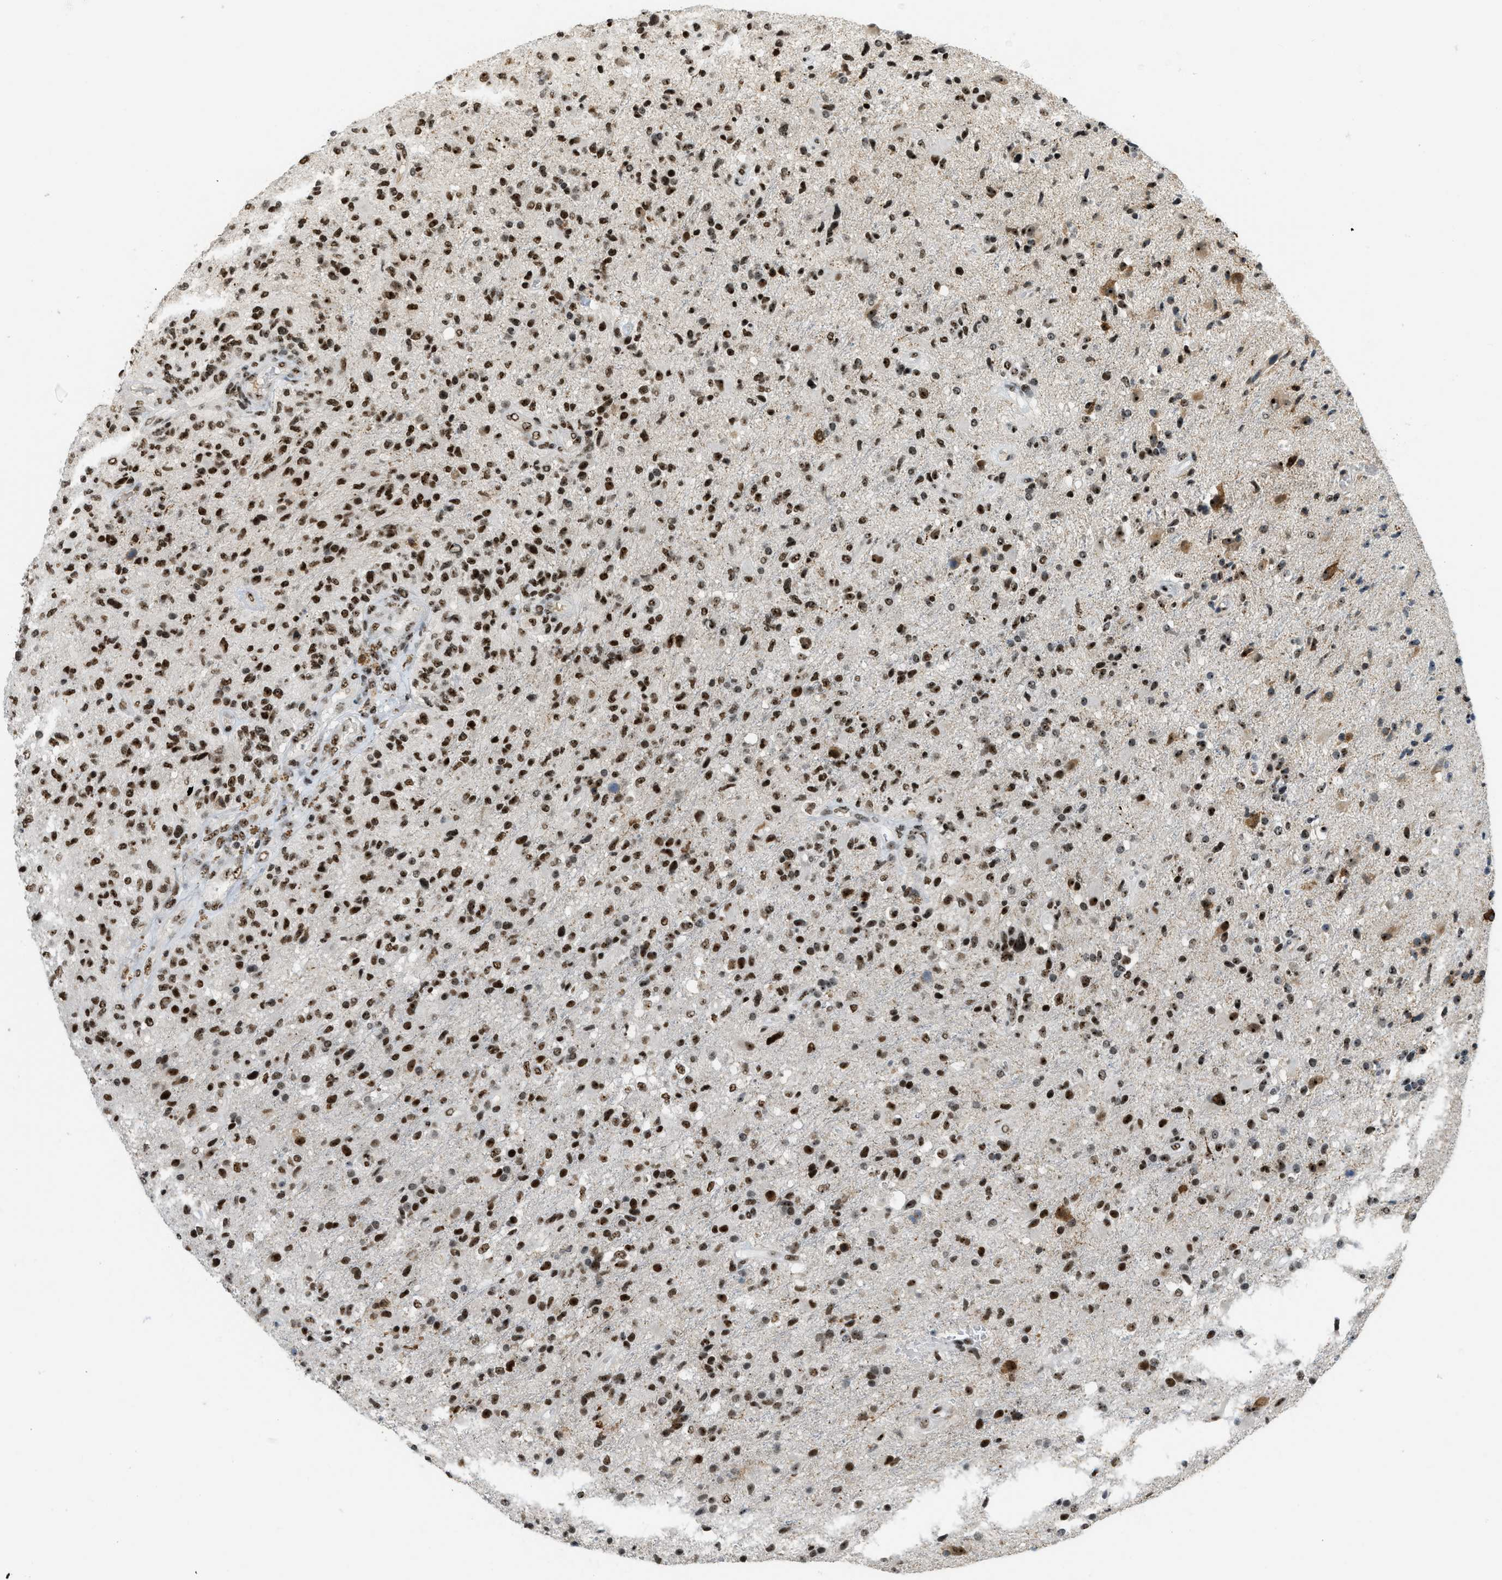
{"staining": {"intensity": "strong", "quantity": ">75%", "location": "nuclear"}, "tissue": "glioma", "cell_type": "Tumor cells", "image_type": "cancer", "snomed": [{"axis": "morphology", "description": "Glioma, malignant, High grade"}, {"axis": "topography", "description": "Brain"}], "caption": "Brown immunohistochemical staining in human glioma displays strong nuclear positivity in about >75% of tumor cells.", "gene": "URB1", "patient": {"sex": "male", "age": 72}}